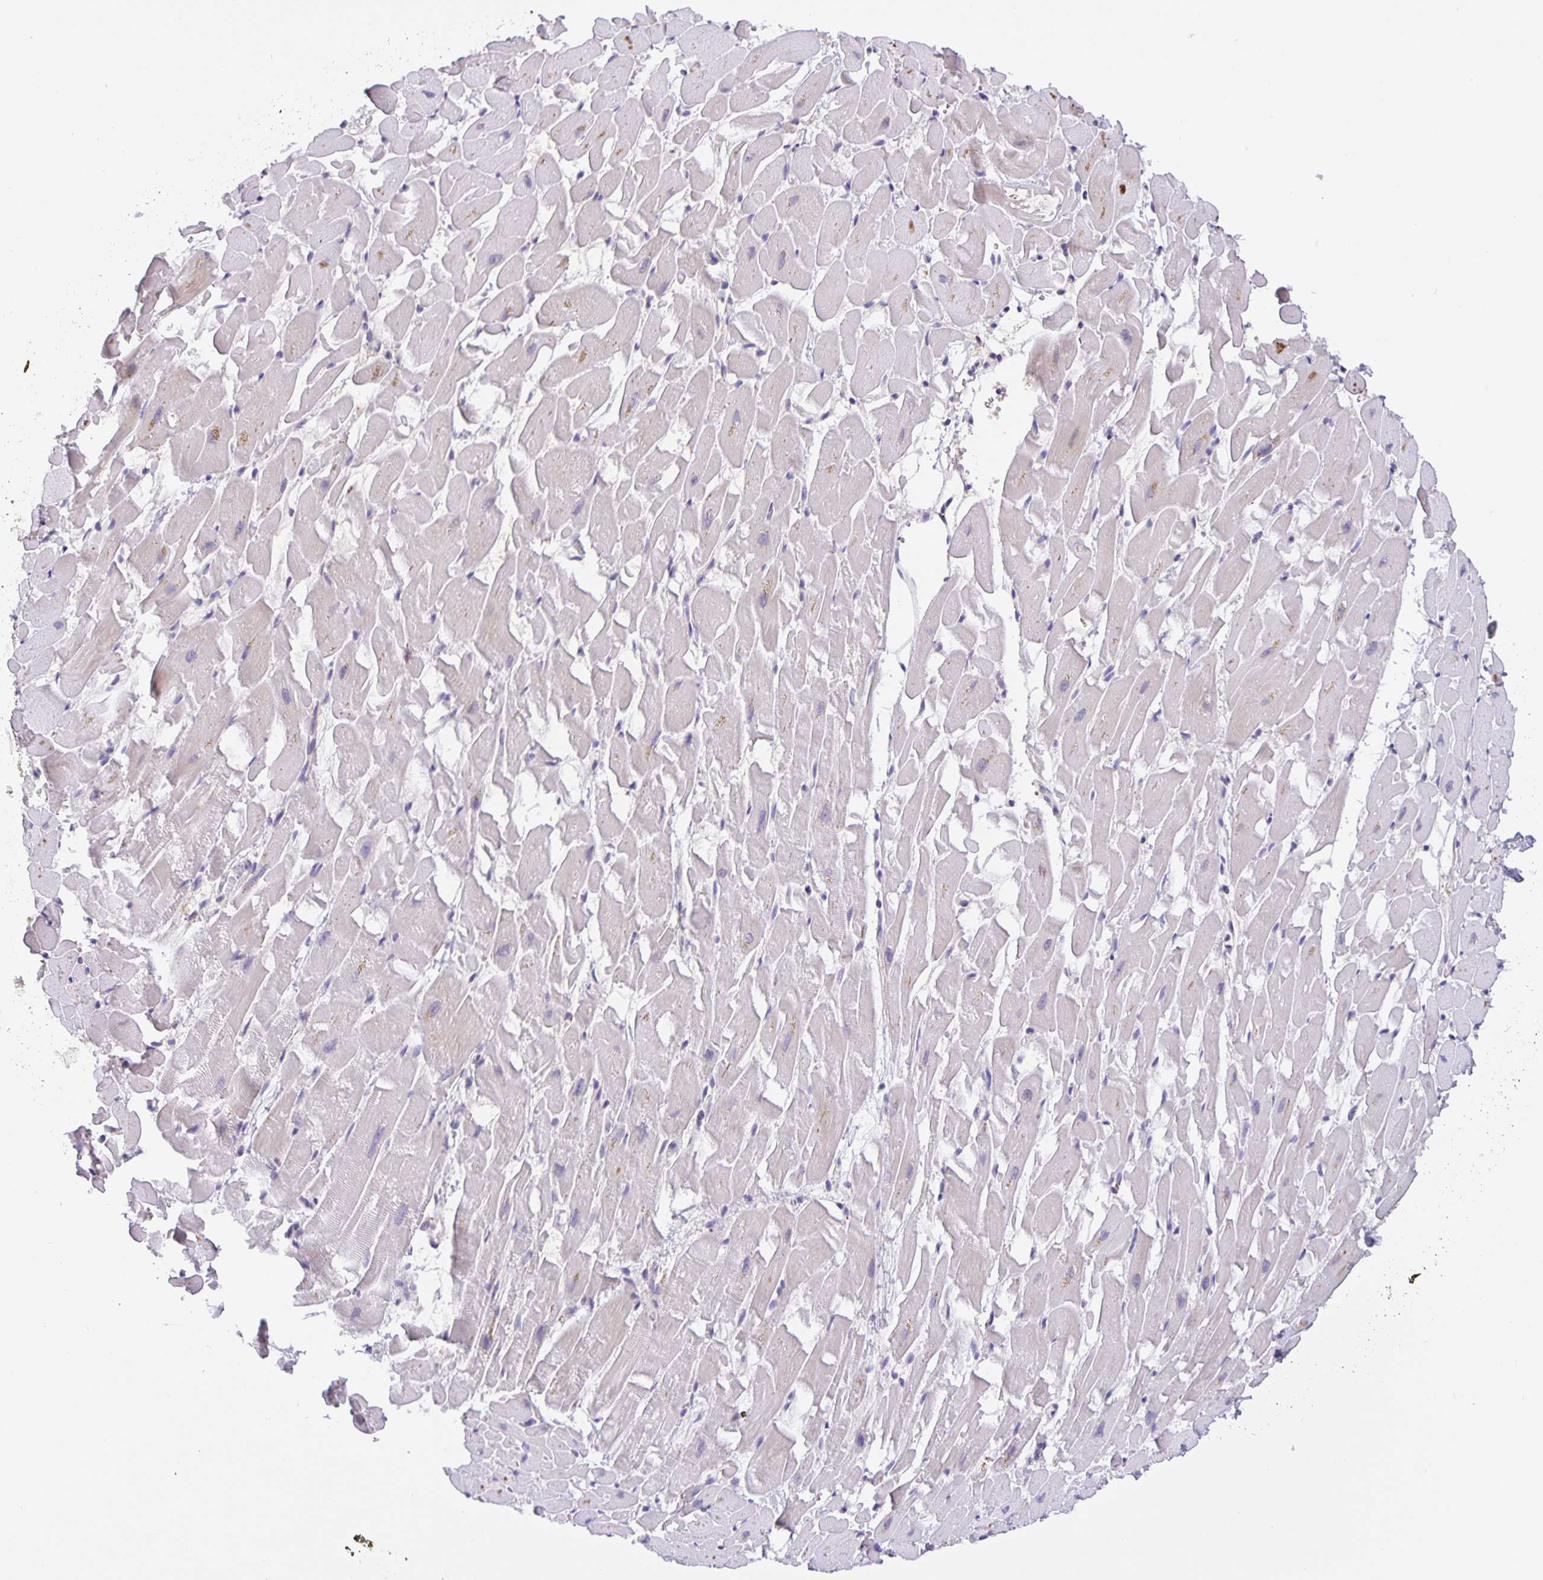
{"staining": {"intensity": "moderate", "quantity": "<25%", "location": "cytoplasmic/membranous"}, "tissue": "heart muscle", "cell_type": "Cardiomyocytes", "image_type": "normal", "snomed": [{"axis": "morphology", "description": "Normal tissue, NOS"}, {"axis": "topography", "description": "Heart"}], "caption": "DAB immunohistochemical staining of benign human heart muscle demonstrates moderate cytoplasmic/membranous protein positivity in approximately <25% of cardiomyocytes. Nuclei are stained in blue.", "gene": "EML6", "patient": {"sex": "male", "age": 37}}